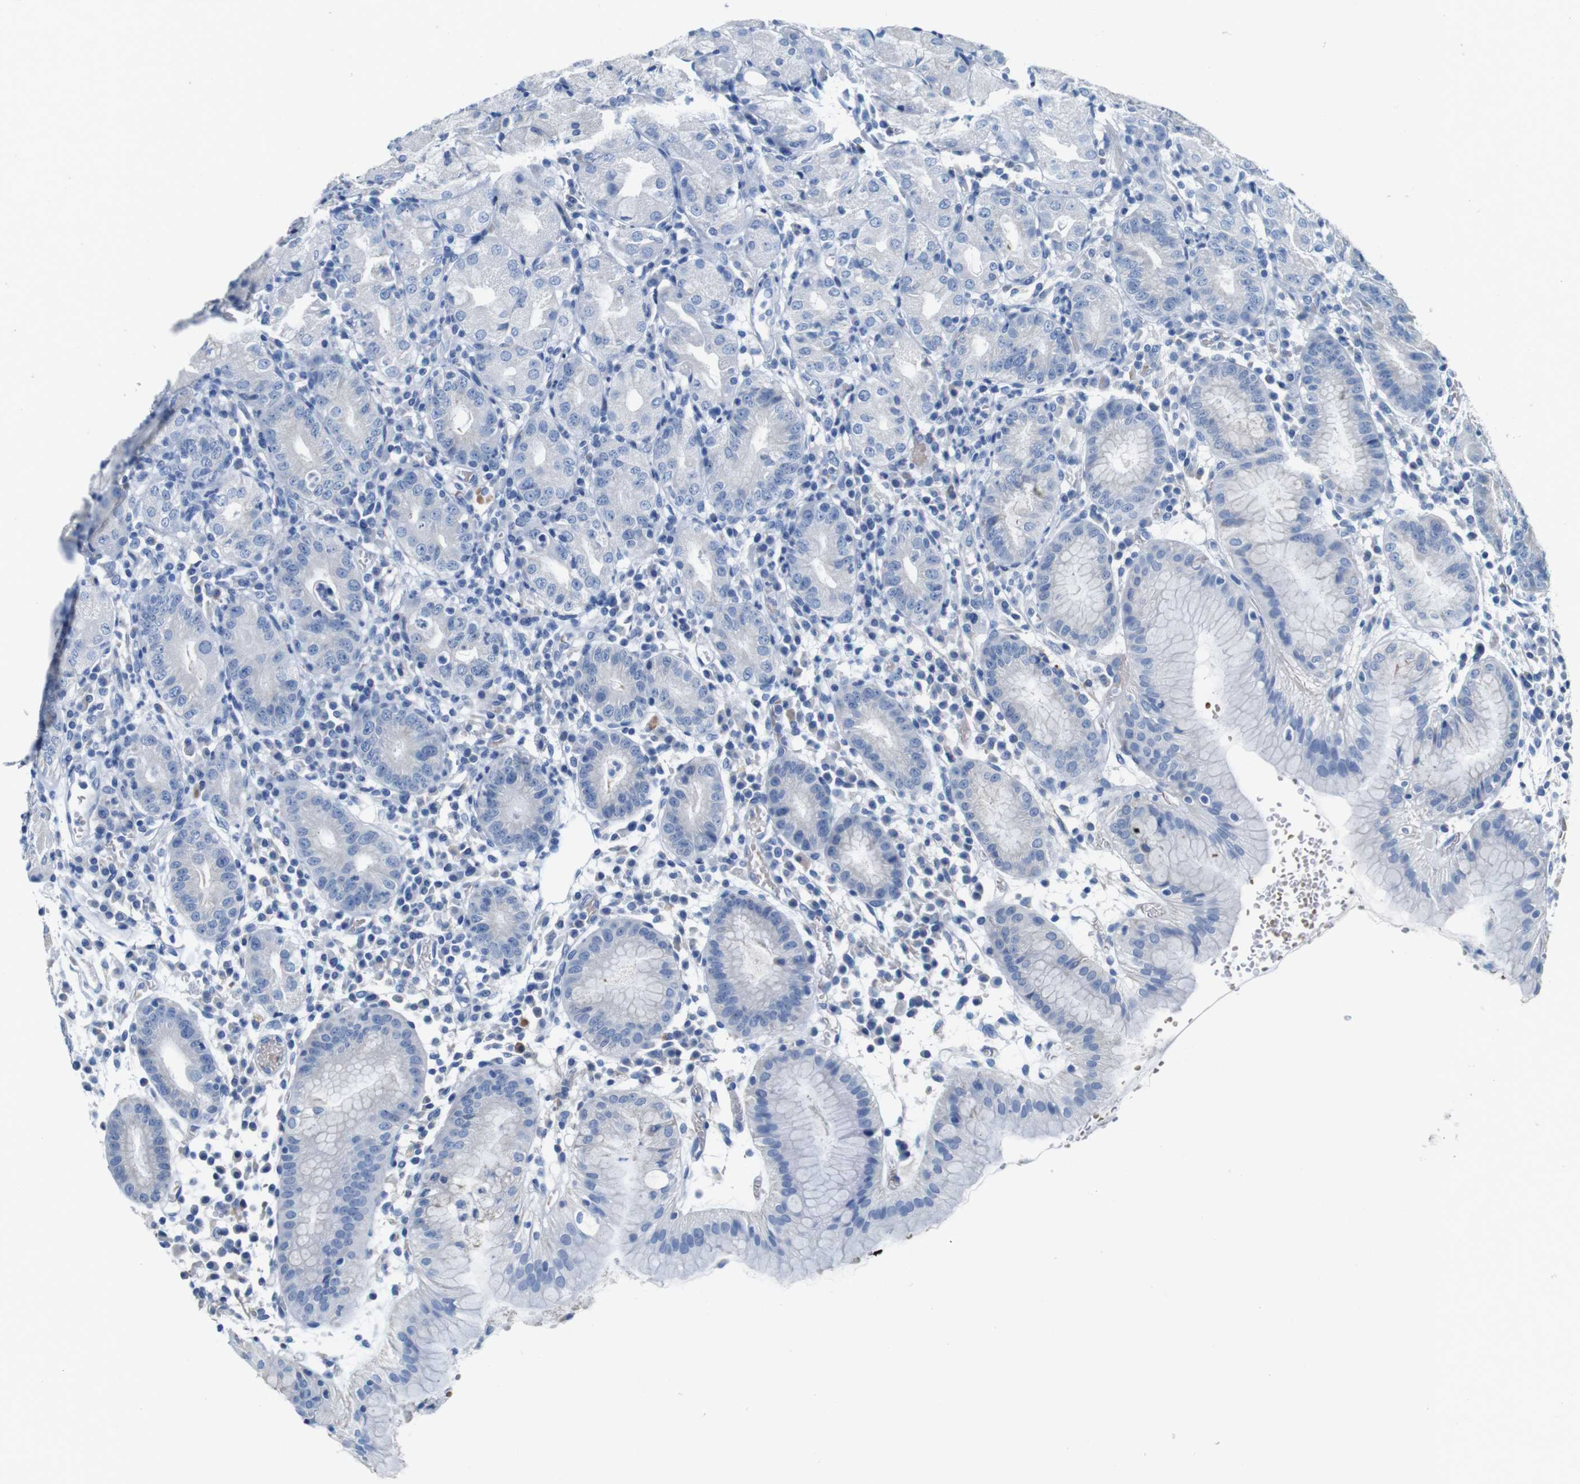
{"staining": {"intensity": "negative", "quantity": "none", "location": "none"}, "tissue": "stomach", "cell_type": "Glandular cells", "image_type": "normal", "snomed": [{"axis": "morphology", "description": "Normal tissue, NOS"}, {"axis": "topography", "description": "Stomach"}, {"axis": "topography", "description": "Stomach, lower"}], "caption": "IHC photomicrograph of normal stomach stained for a protein (brown), which reveals no positivity in glandular cells.", "gene": "IGSF8", "patient": {"sex": "female", "age": 75}}